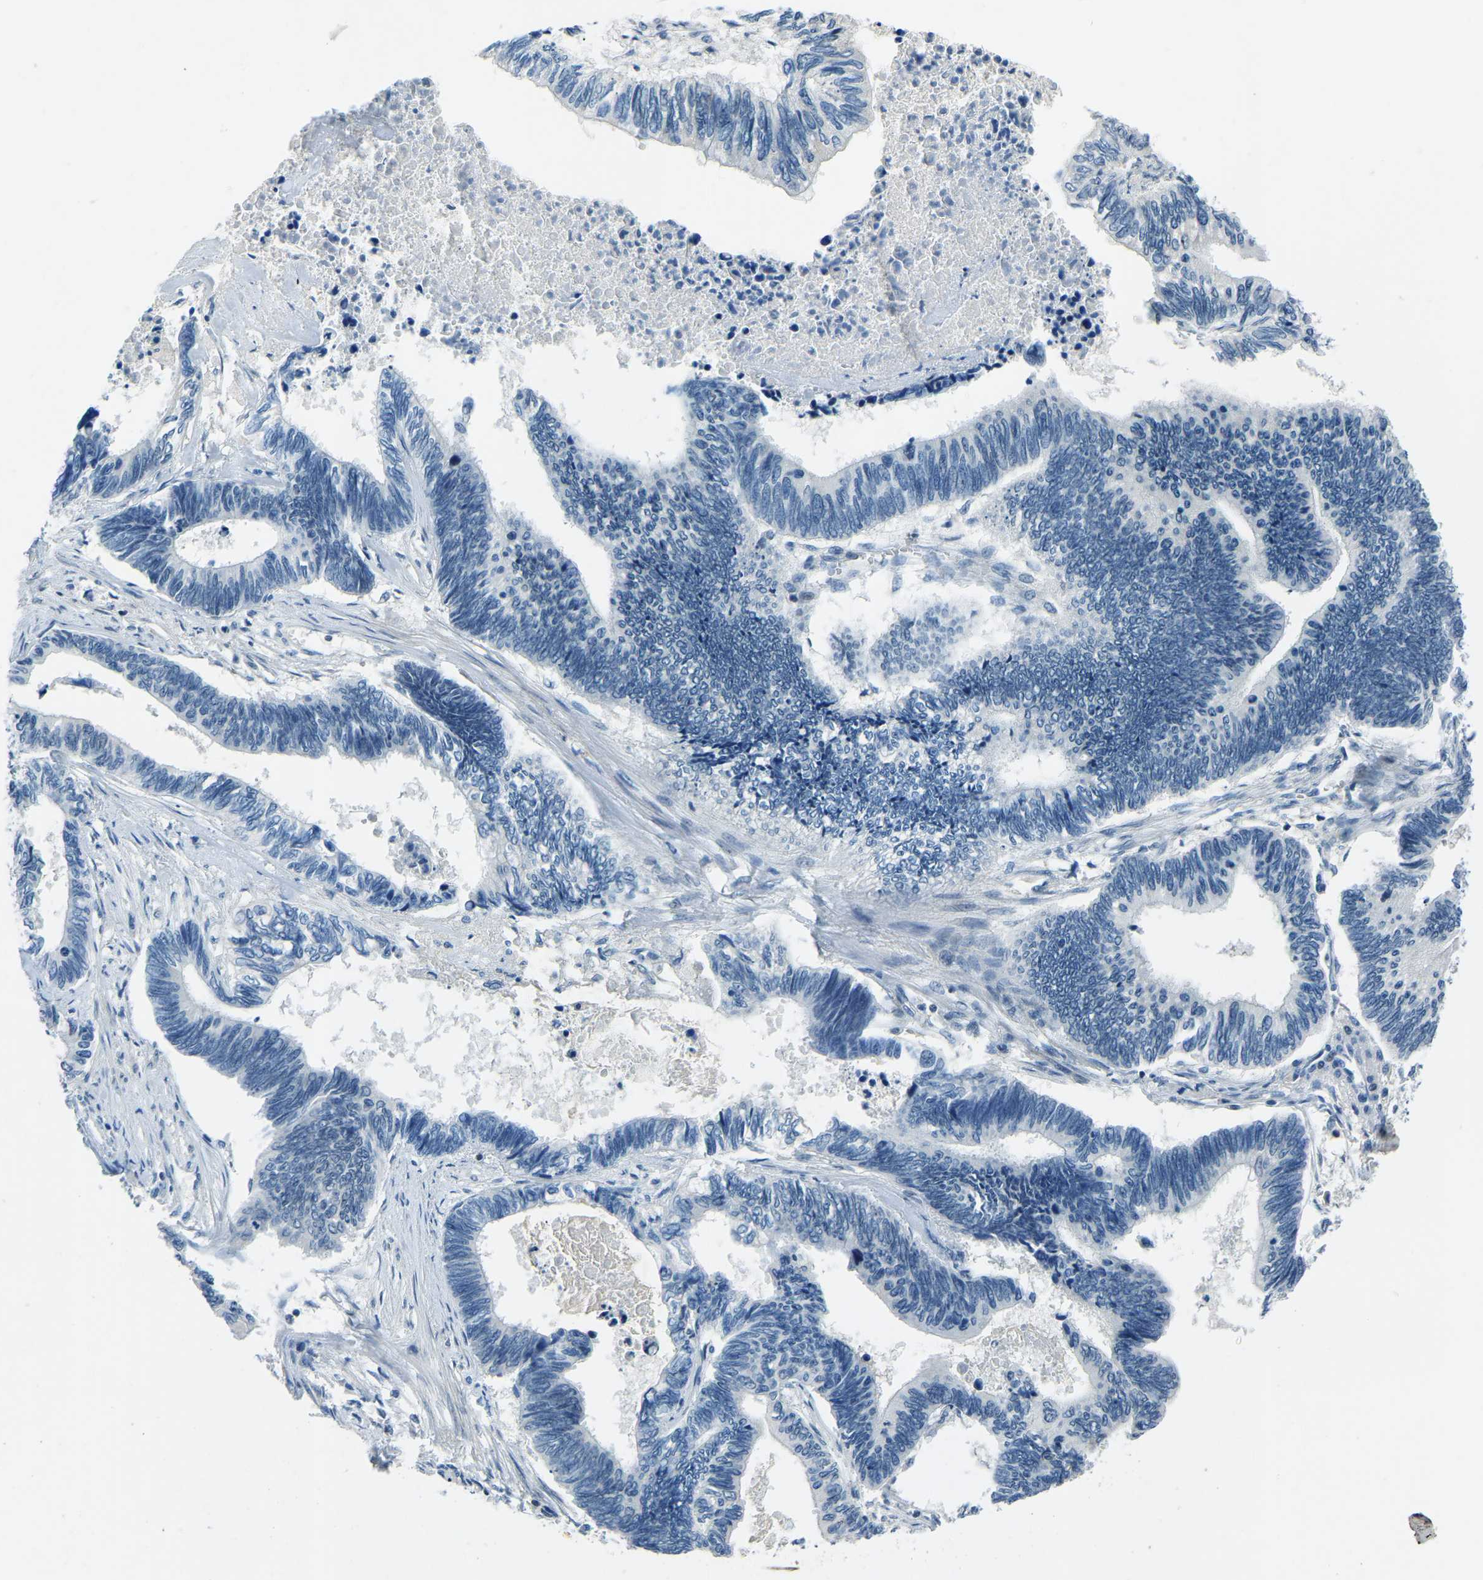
{"staining": {"intensity": "negative", "quantity": "none", "location": "none"}, "tissue": "pancreatic cancer", "cell_type": "Tumor cells", "image_type": "cancer", "snomed": [{"axis": "morphology", "description": "Adenocarcinoma, NOS"}, {"axis": "topography", "description": "Pancreas"}], "caption": "Immunohistochemistry image of neoplastic tissue: human pancreatic cancer (adenocarcinoma) stained with DAB (3,3'-diaminobenzidine) reveals no significant protein staining in tumor cells.", "gene": "XIRP1", "patient": {"sex": "female", "age": 70}}